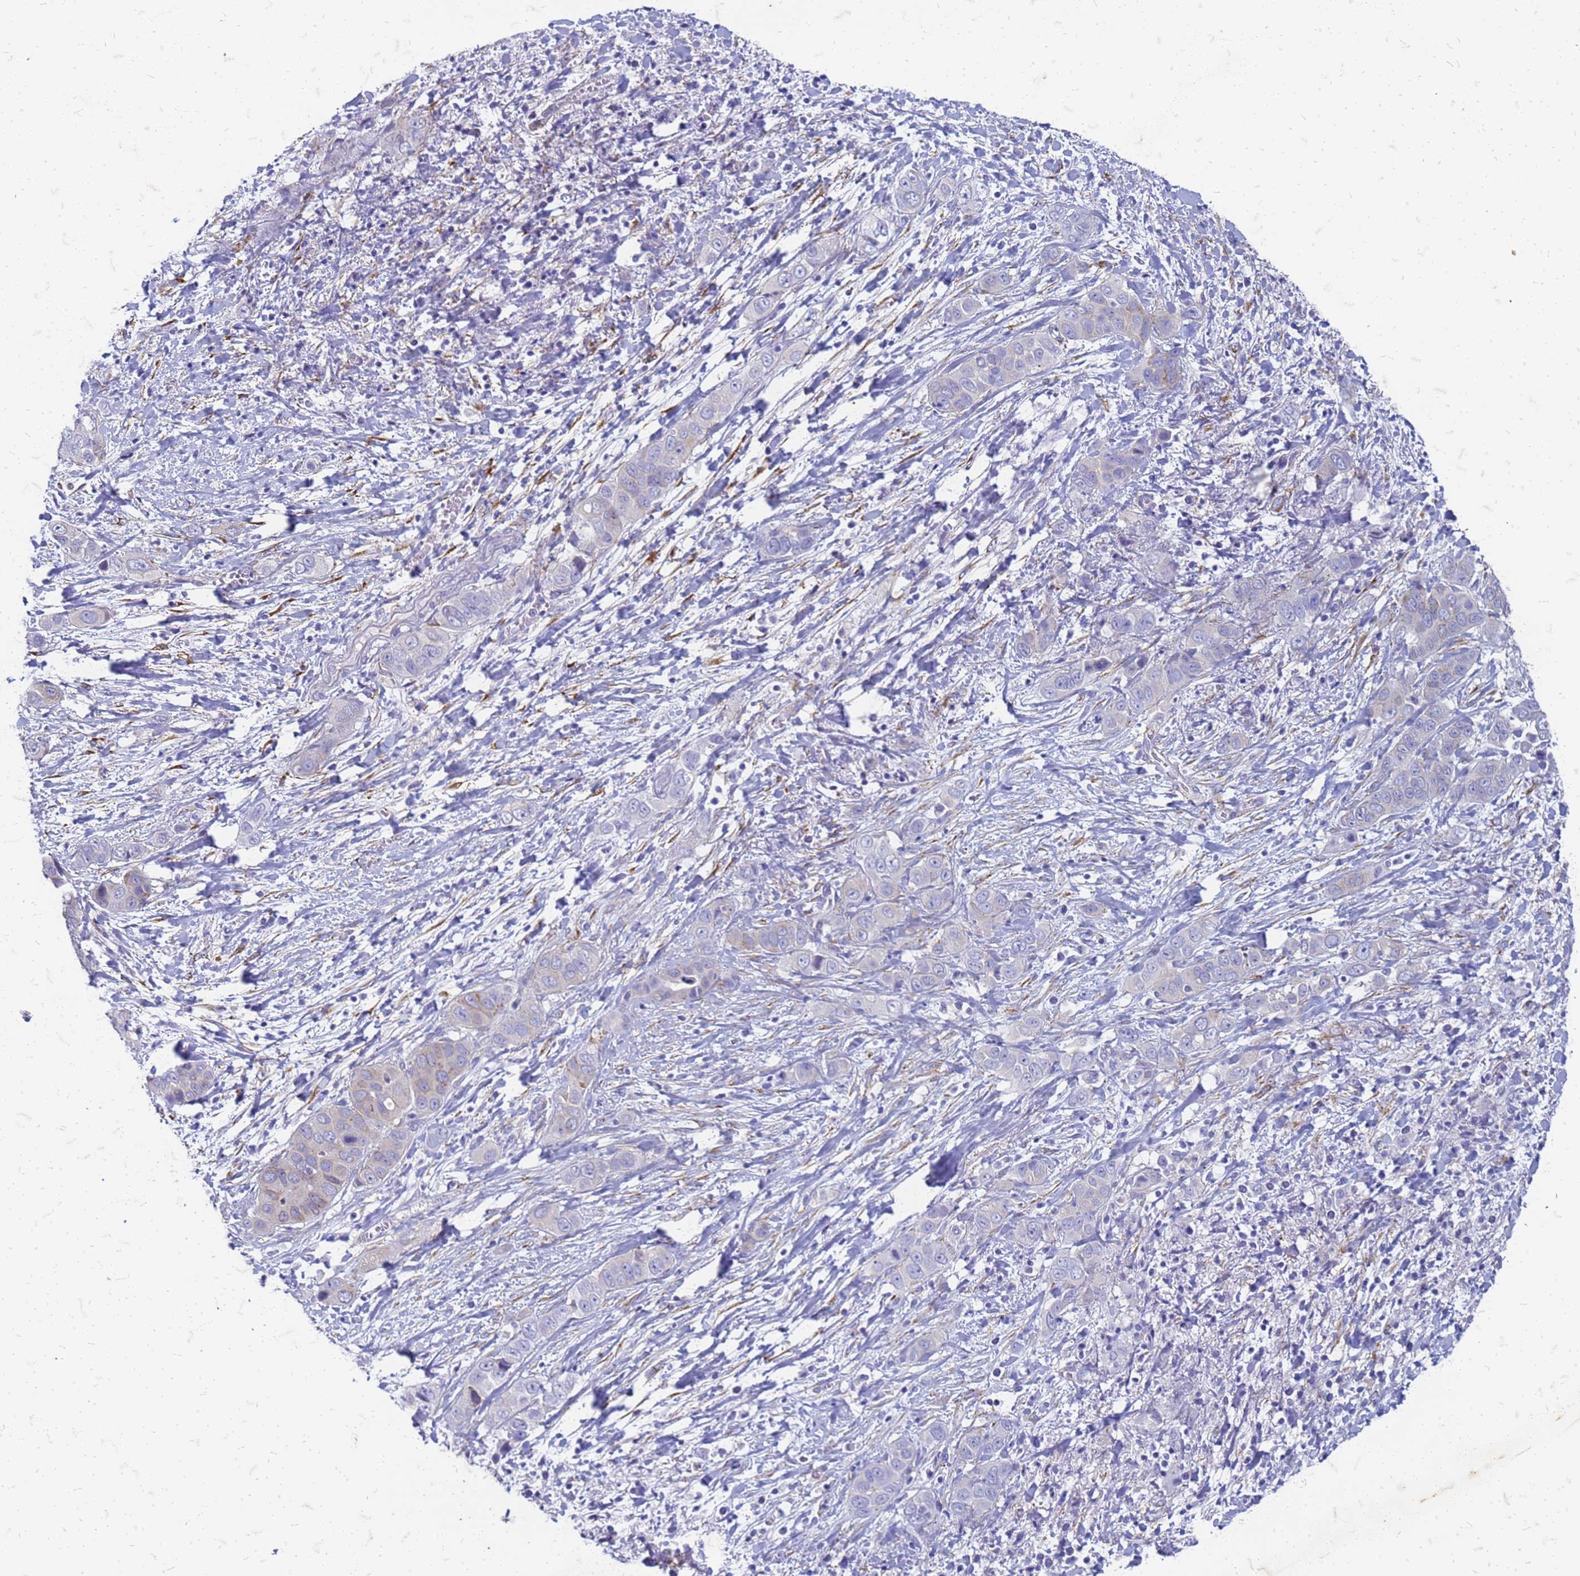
{"staining": {"intensity": "negative", "quantity": "none", "location": "none"}, "tissue": "liver cancer", "cell_type": "Tumor cells", "image_type": "cancer", "snomed": [{"axis": "morphology", "description": "Cholangiocarcinoma"}, {"axis": "topography", "description": "Liver"}], "caption": "The micrograph exhibits no significant expression in tumor cells of liver cholangiocarcinoma. Nuclei are stained in blue.", "gene": "TRIM64B", "patient": {"sex": "female", "age": 52}}